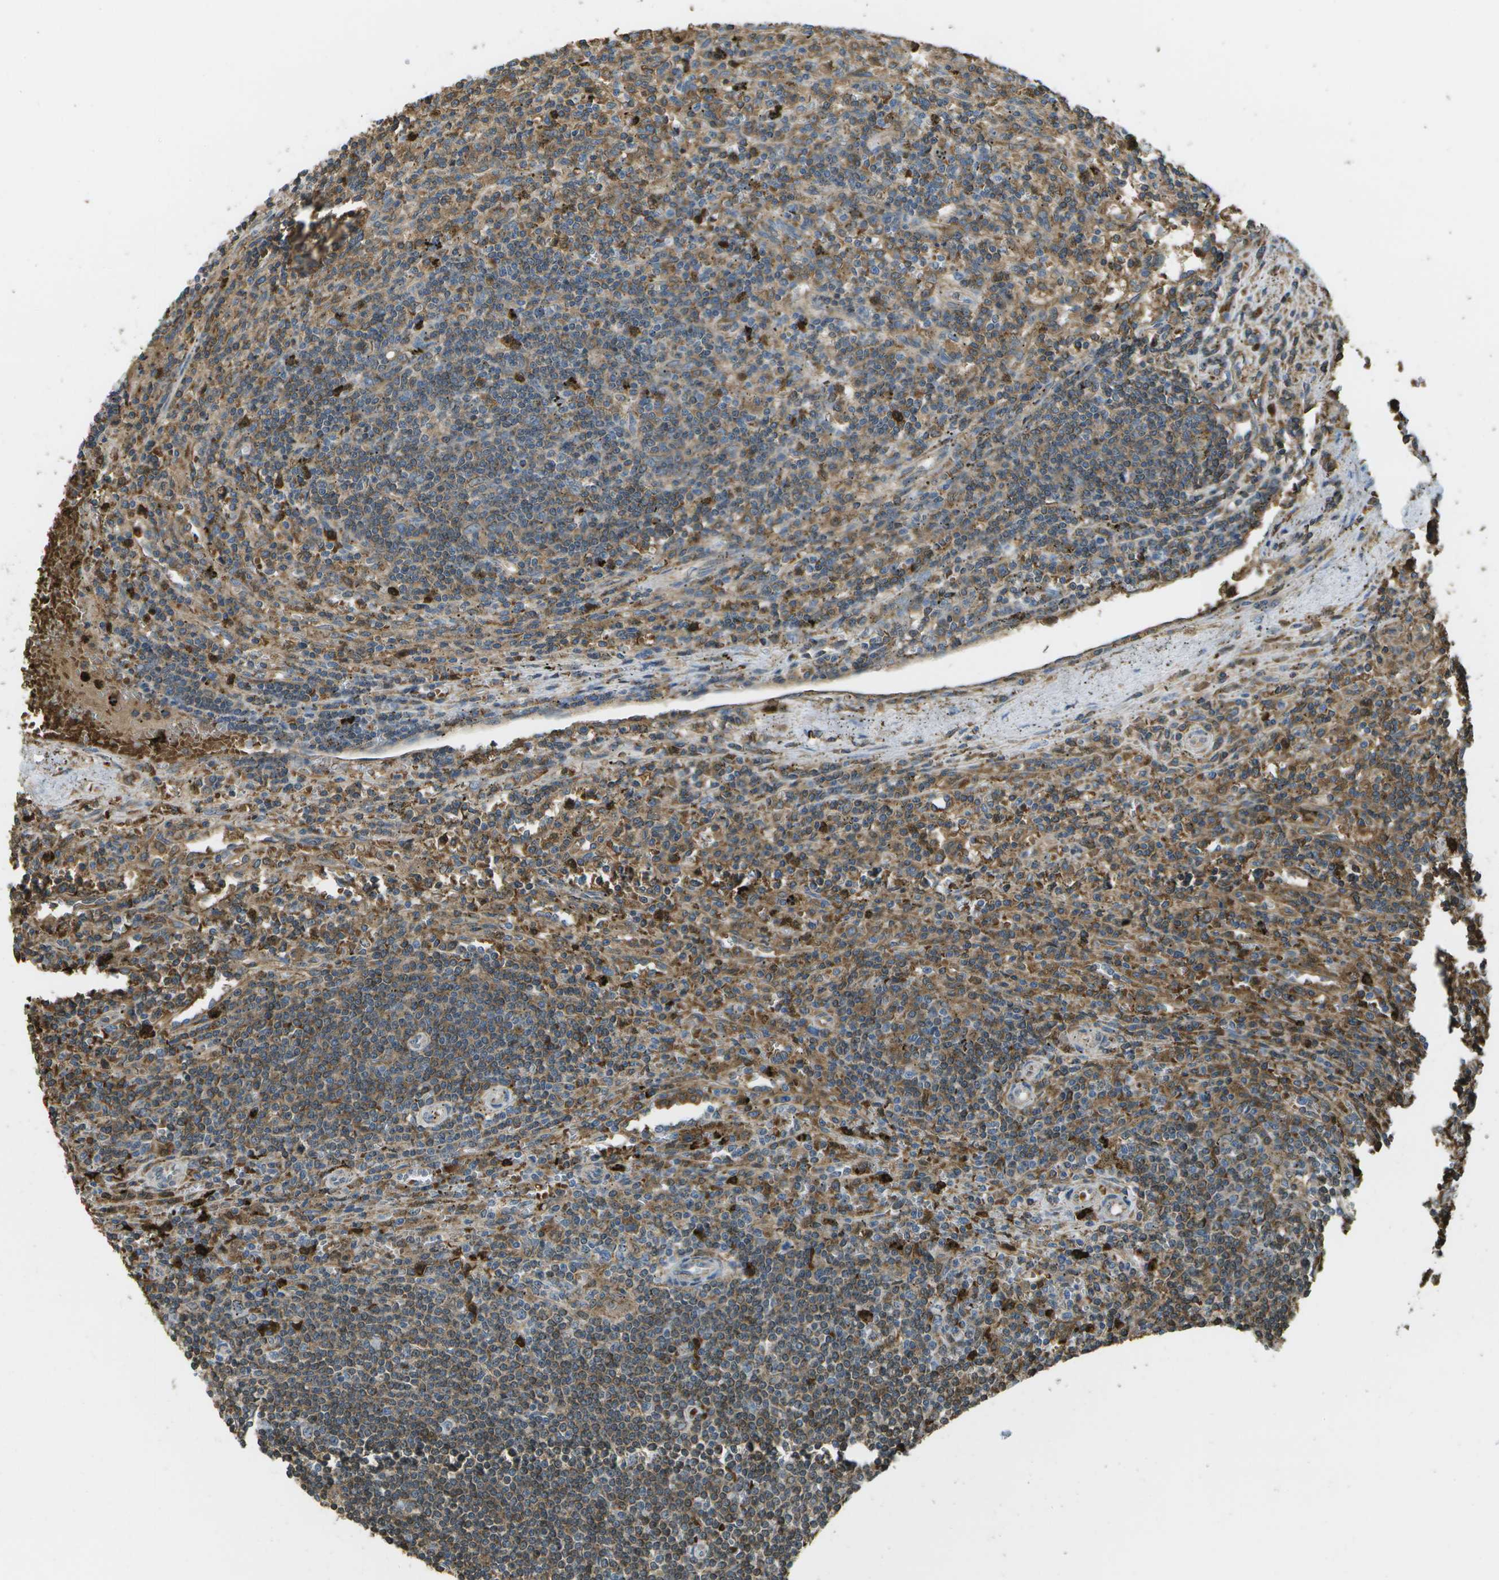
{"staining": {"intensity": "moderate", "quantity": "25%-75%", "location": "cytoplasmic/membranous"}, "tissue": "lymphoma", "cell_type": "Tumor cells", "image_type": "cancer", "snomed": [{"axis": "morphology", "description": "Malignant lymphoma, non-Hodgkin's type, Low grade"}, {"axis": "topography", "description": "Spleen"}], "caption": "Human lymphoma stained with a protein marker displays moderate staining in tumor cells.", "gene": "CACHD1", "patient": {"sex": "male", "age": 76}}